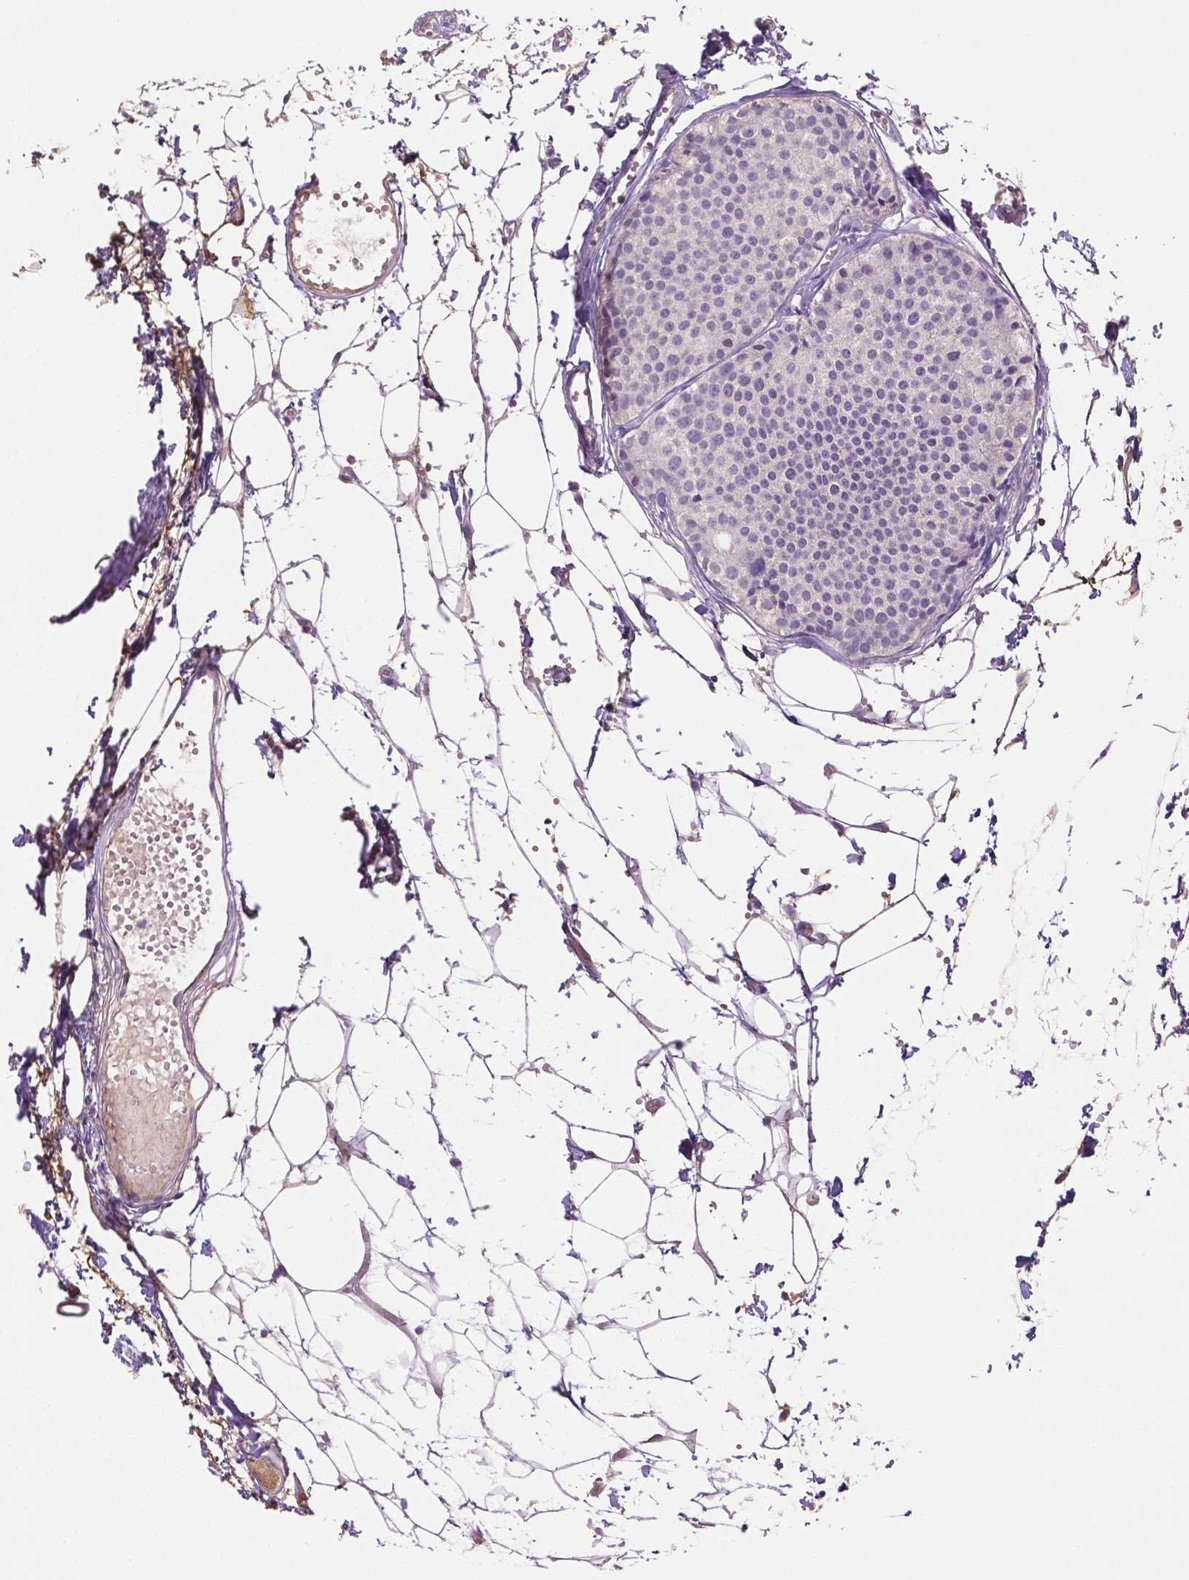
{"staining": {"intensity": "negative", "quantity": "none", "location": "none"}, "tissue": "carcinoid", "cell_type": "Tumor cells", "image_type": "cancer", "snomed": [{"axis": "morphology", "description": "Carcinoid, malignant, NOS"}, {"axis": "topography", "description": "Small intestine"}], "caption": "An image of human carcinoid is negative for staining in tumor cells.", "gene": "FBLN1", "patient": {"sex": "female", "age": 65}}